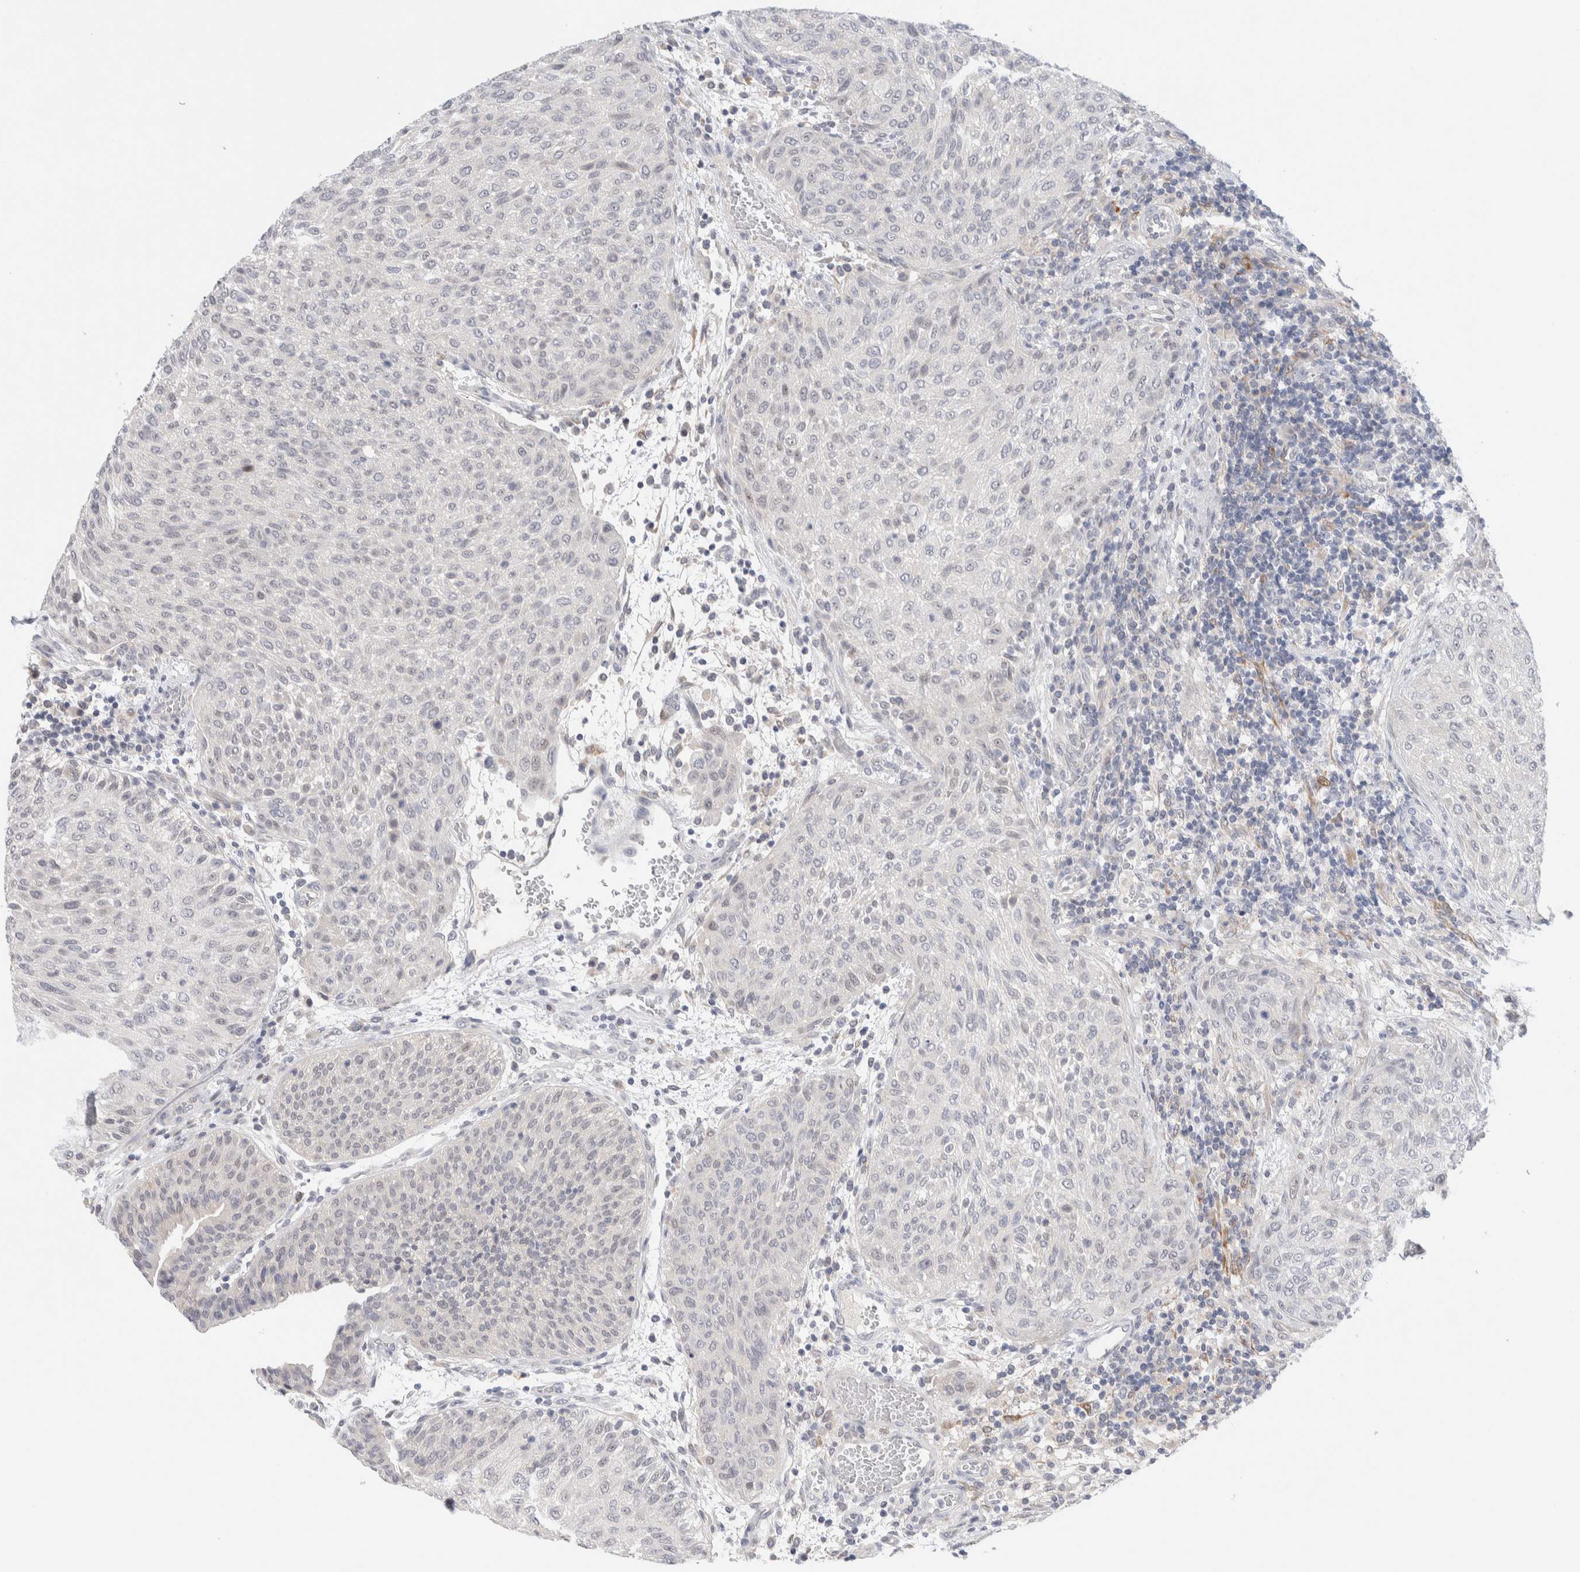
{"staining": {"intensity": "negative", "quantity": "none", "location": "none"}, "tissue": "urothelial cancer", "cell_type": "Tumor cells", "image_type": "cancer", "snomed": [{"axis": "morphology", "description": "Urothelial carcinoma, Low grade"}, {"axis": "morphology", "description": "Urothelial carcinoma, High grade"}, {"axis": "topography", "description": "Urinary bladder"}], "caption": "Tumor cells are negative for protein expression in human urothelial cancer.", "gene": "DNAJB6", "patient": {"sex": "male", "age": 35}}